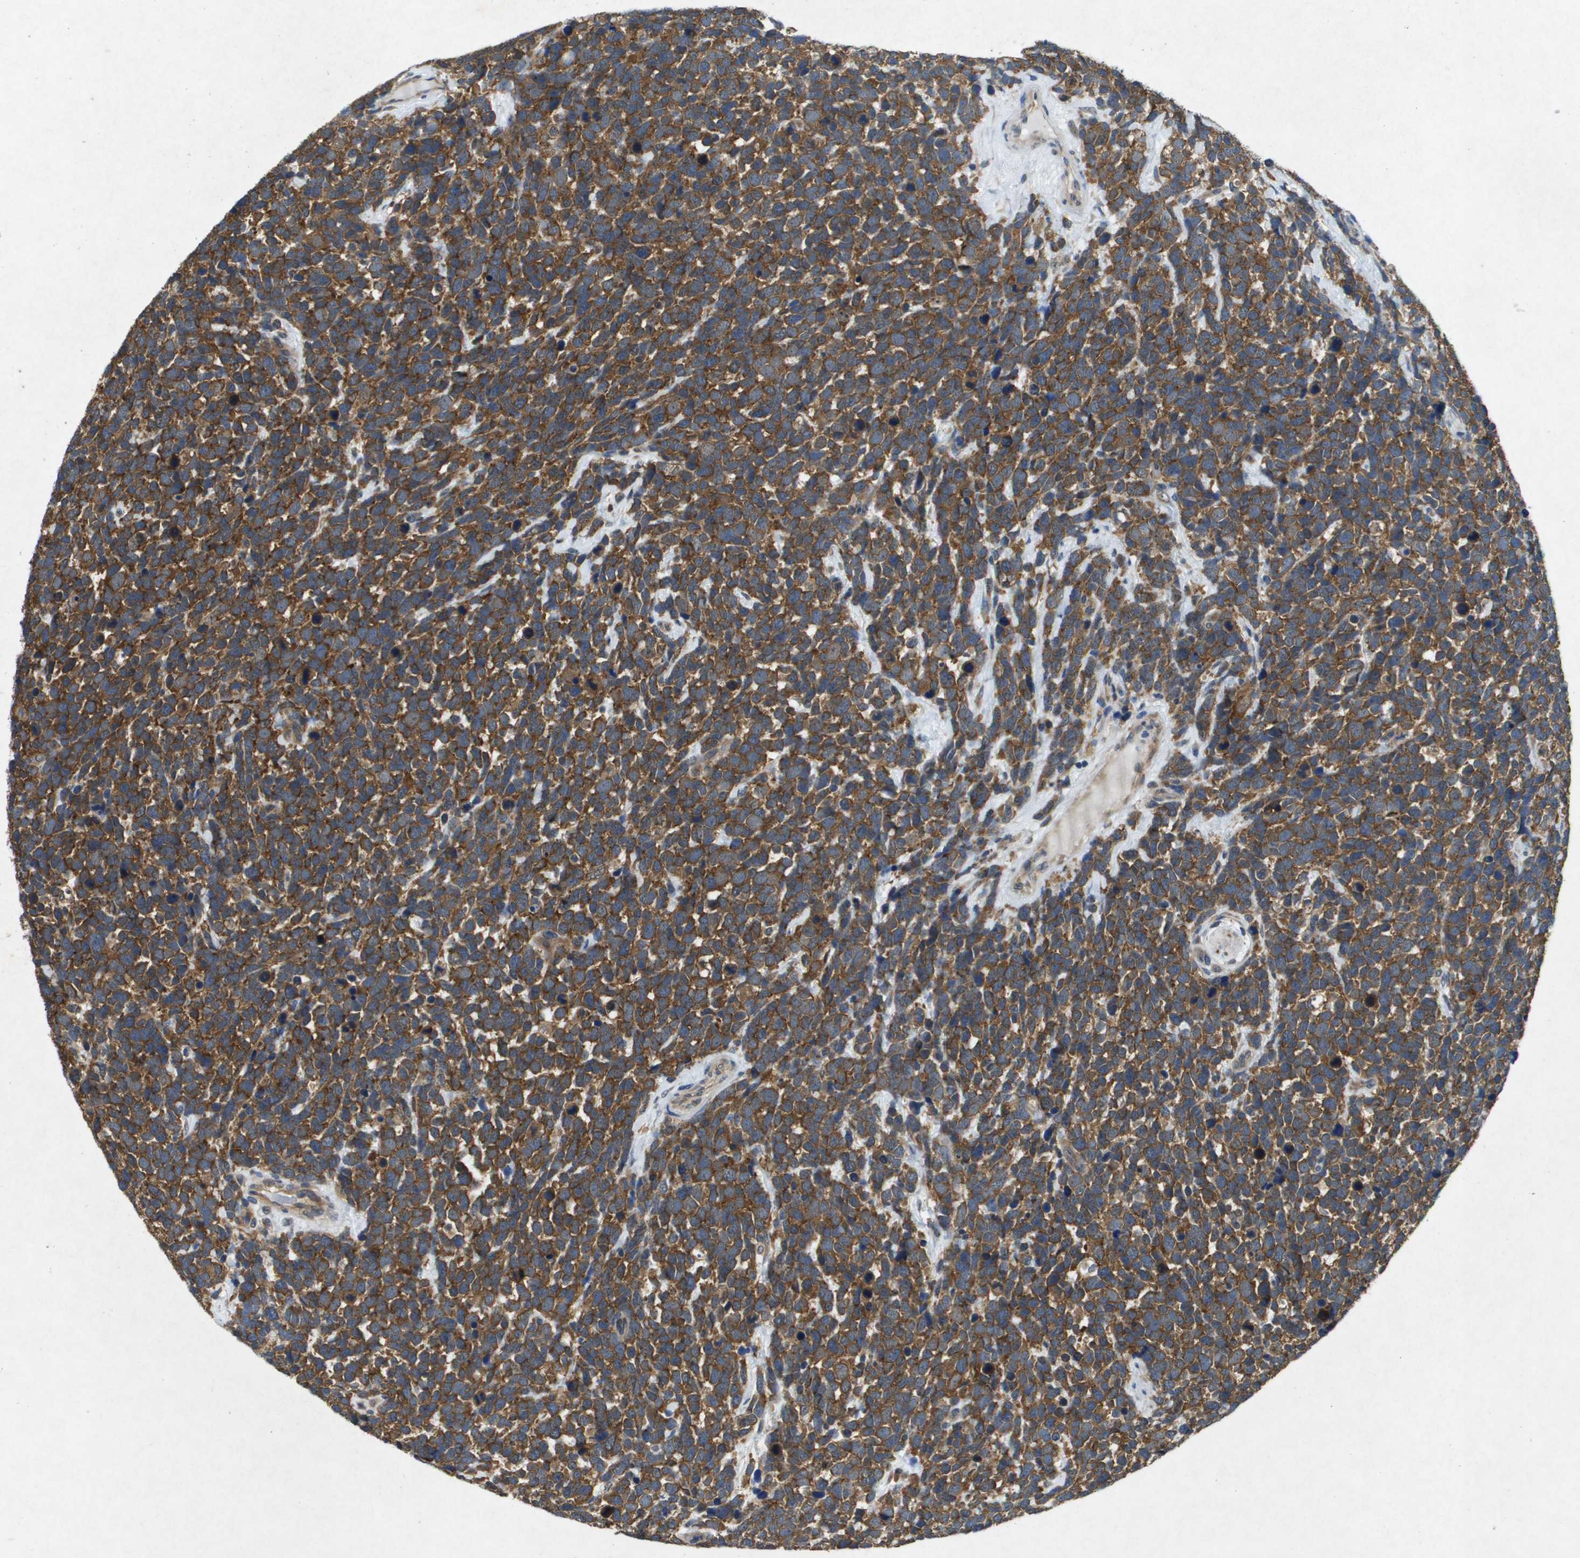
{"staining": {"intensity": "strong", "quantity": ">75%", "location": "cytoplasmic/membranous"}, "tissue": "urothelial cancer", "cell_type": "Tumor cells", "image_type": "cancer", "snomed": [{"axis": "morphology", "description": "Urothelial carcinoma, High grade"}, {"axis": "topography", "description": "Urinary bladder"}], "caption": "This is a photomicrograph of immunohistochemistry staining of urothelial cancer, which shows strong positivity in the cytoplasmic/membranous of tumor cells.", "gene": "PTPRT", "patient": {"sex": "female", "age": 82}}